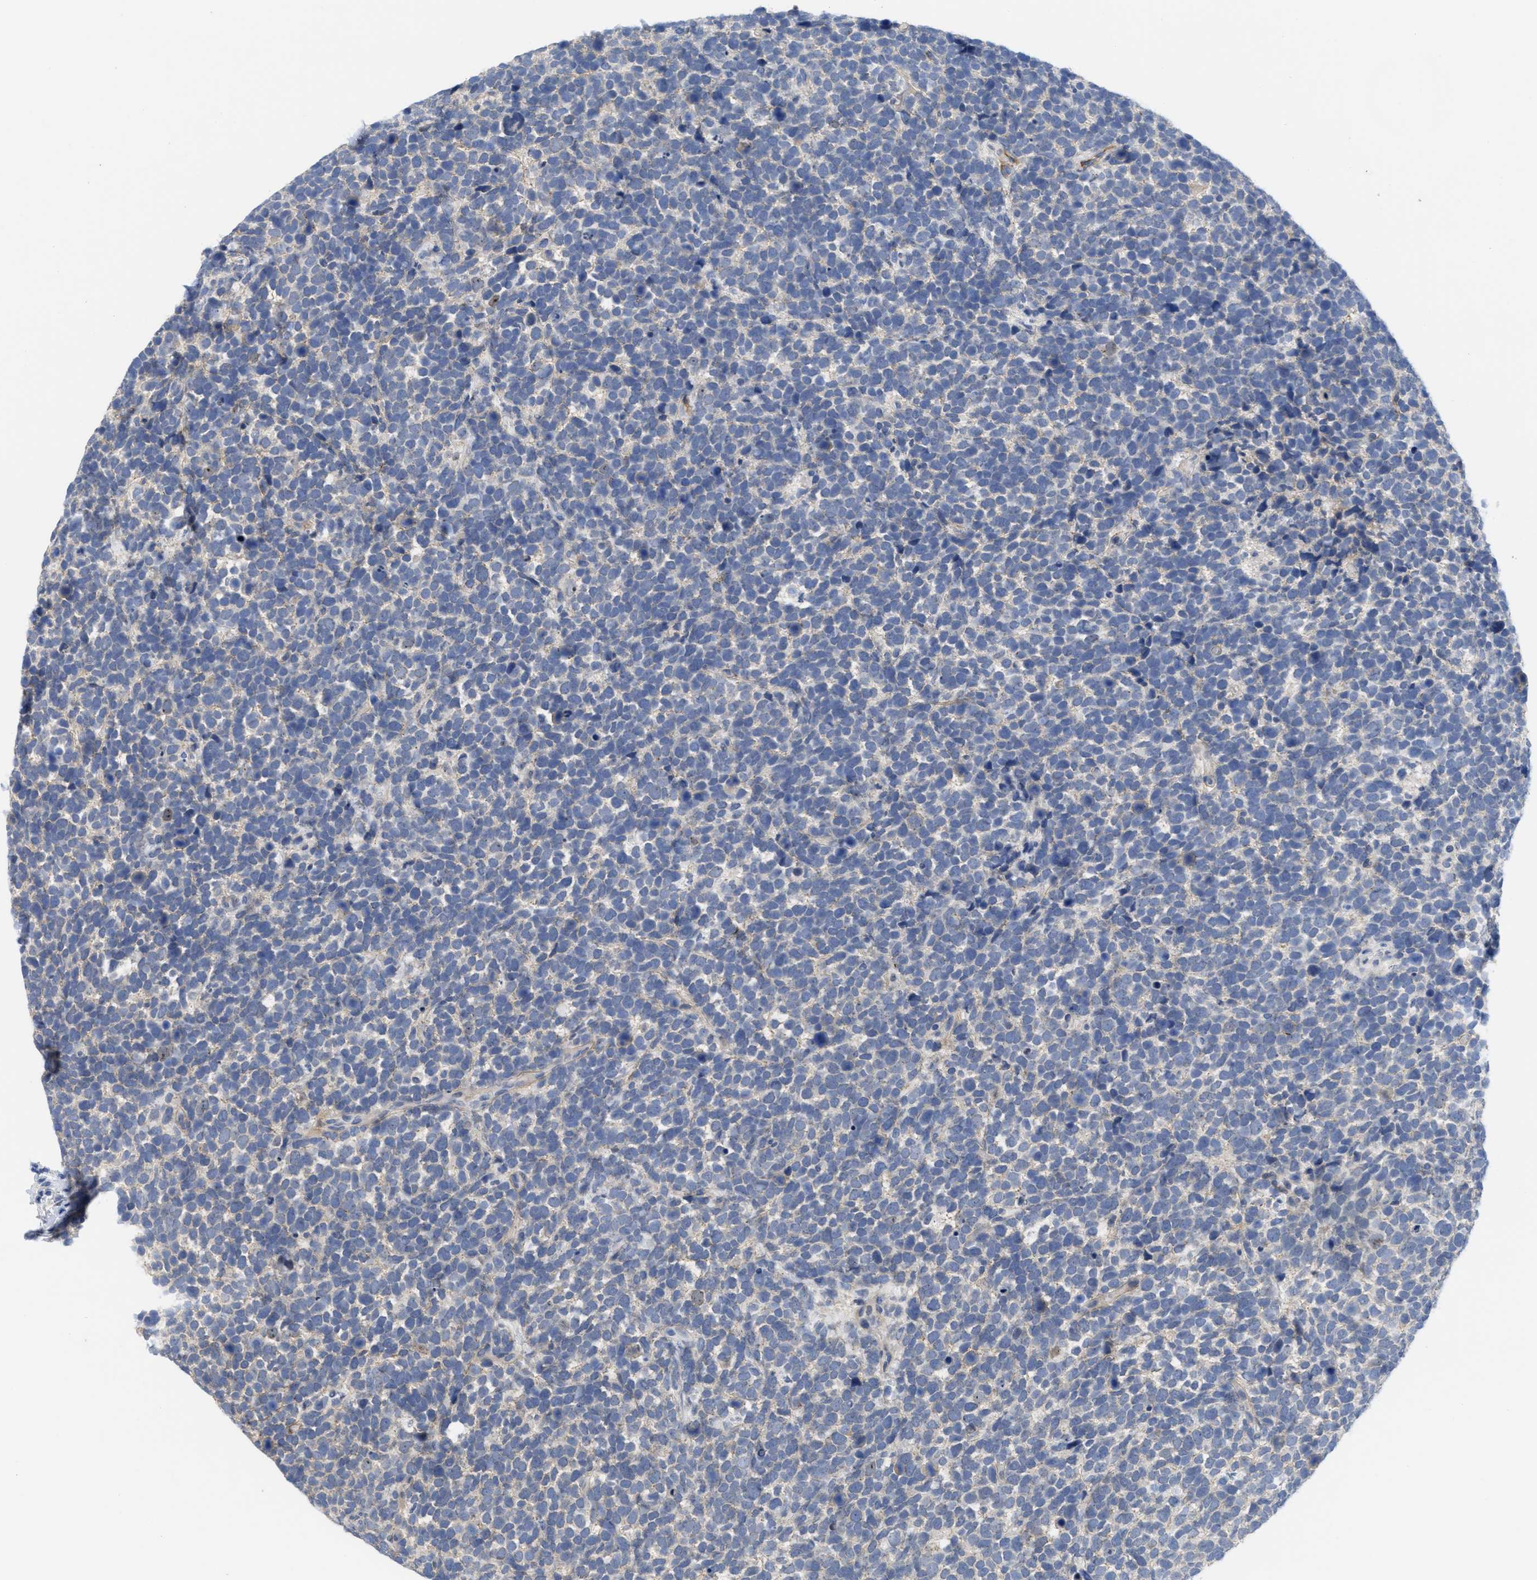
{"staining": {"intensity": "negative", "quantity": "none", "location": "none"}, "tissue": "urothelial cancer", "cell_type": "Tumor cells", "image_type": "cancer", "snomed": [{"axis": "morphology", "description": "Urothelial carcinoma, High grade"}, {"axis": "topography", "description": "Urinary bladder"}], "caption": "Micrograph shows no significant protein positivity in tumor cells of high-grade urothelial carcinoma. (DAB (3,3'-diaminobenzidine) IHC with hematoxylin counter stain).", "gene": "ACKR1", "patient": {"sex": "female", "age": 82}}